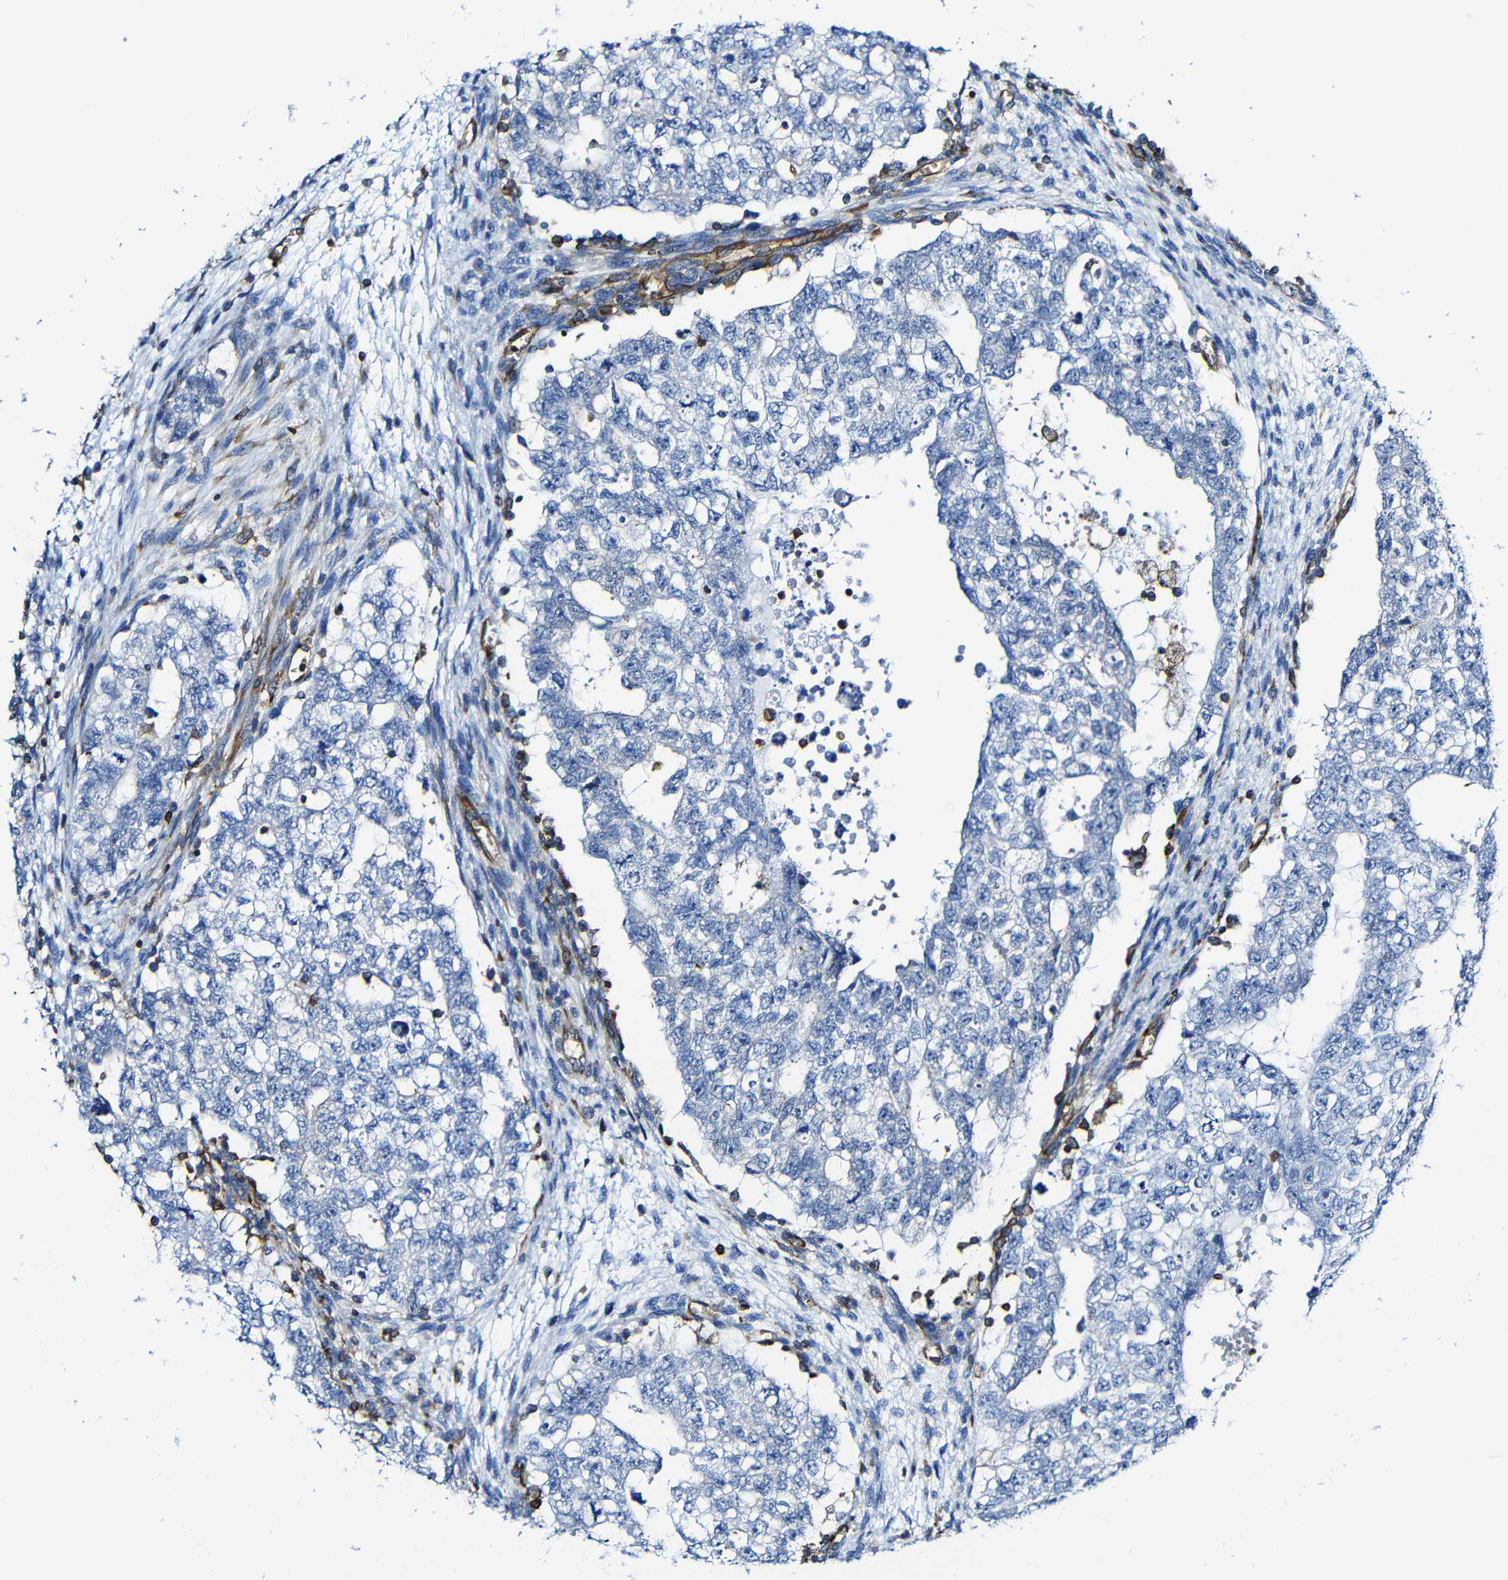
{"staining": {"intensity": "negative", "quantity": "none", "location": "none"}, "tissue": "testis cancer", "cell_type": "Tumor cells", "image_type": "cancer", "snomed": [{"axis": "morphology", "description": "Seminoma, NOS"}, {"axis": "morphology", "description": "Carcinoma, Embryonal, NOS"}, {"axis": "topography", "description": "Testis"}], "caption": "There is no significant positivity in tumor cells of testis cancer (seminoma).", "gene": "MSN", "patient": {"sex": "male", "age": 38}}